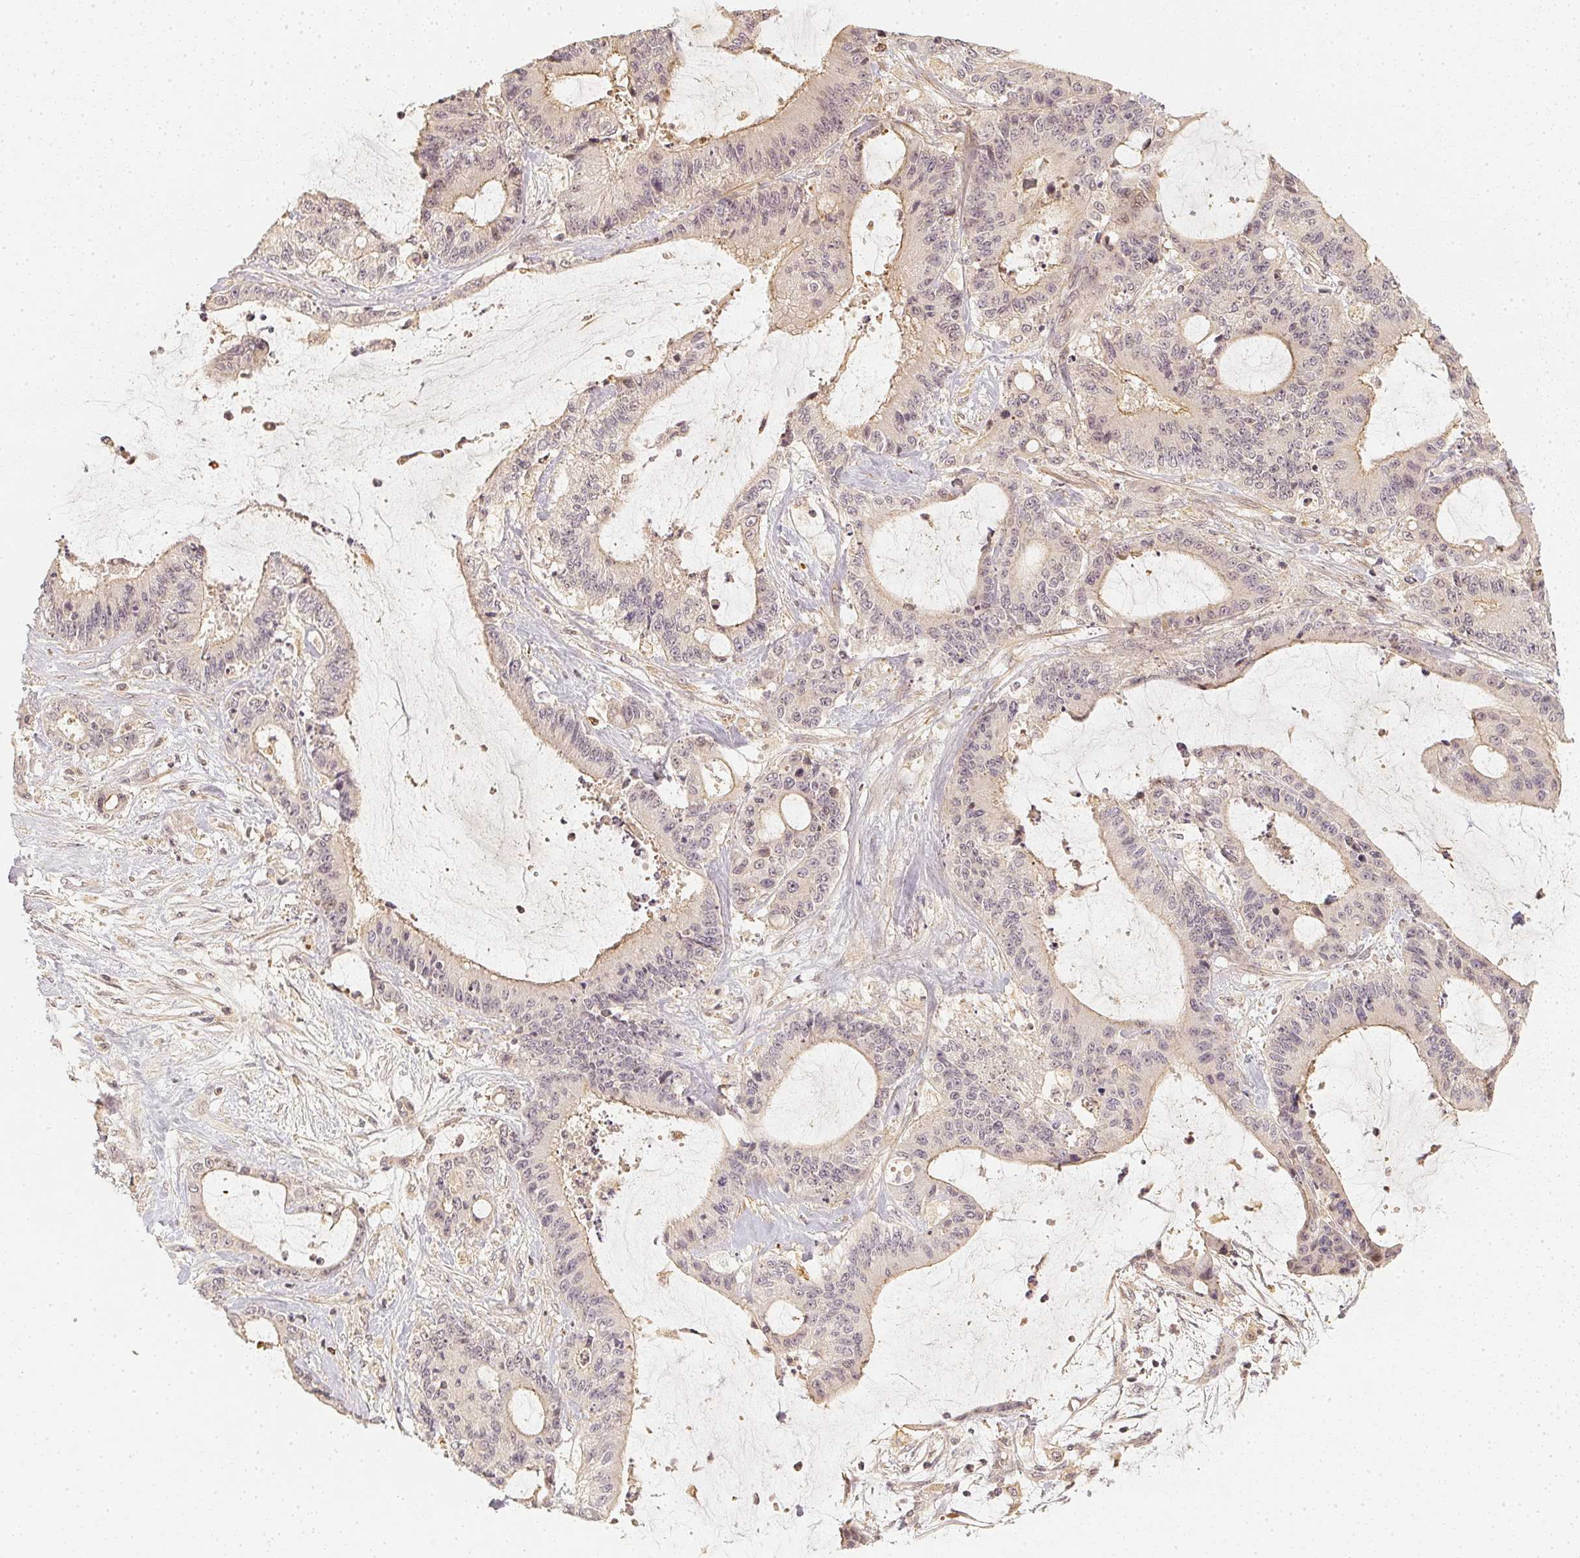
{"staining": {"intensity": "negative", "quantity": "none", "location": "none"}, "tissue": "liver cancer", "cell_type": "Tumor cells", "image_type": "cancer", "snomed": [{"axis": "morphology", "description": "Cholangiocarcinoma"}, {"axis": "topography", "description": "Liver"}], "caption": "Histopathology image shows no protein staining in tumor cells of liver cholangiocarcinoma tissue.", "gene": "SERPINE1", "patient": {"sex": "female", "age": 73}}